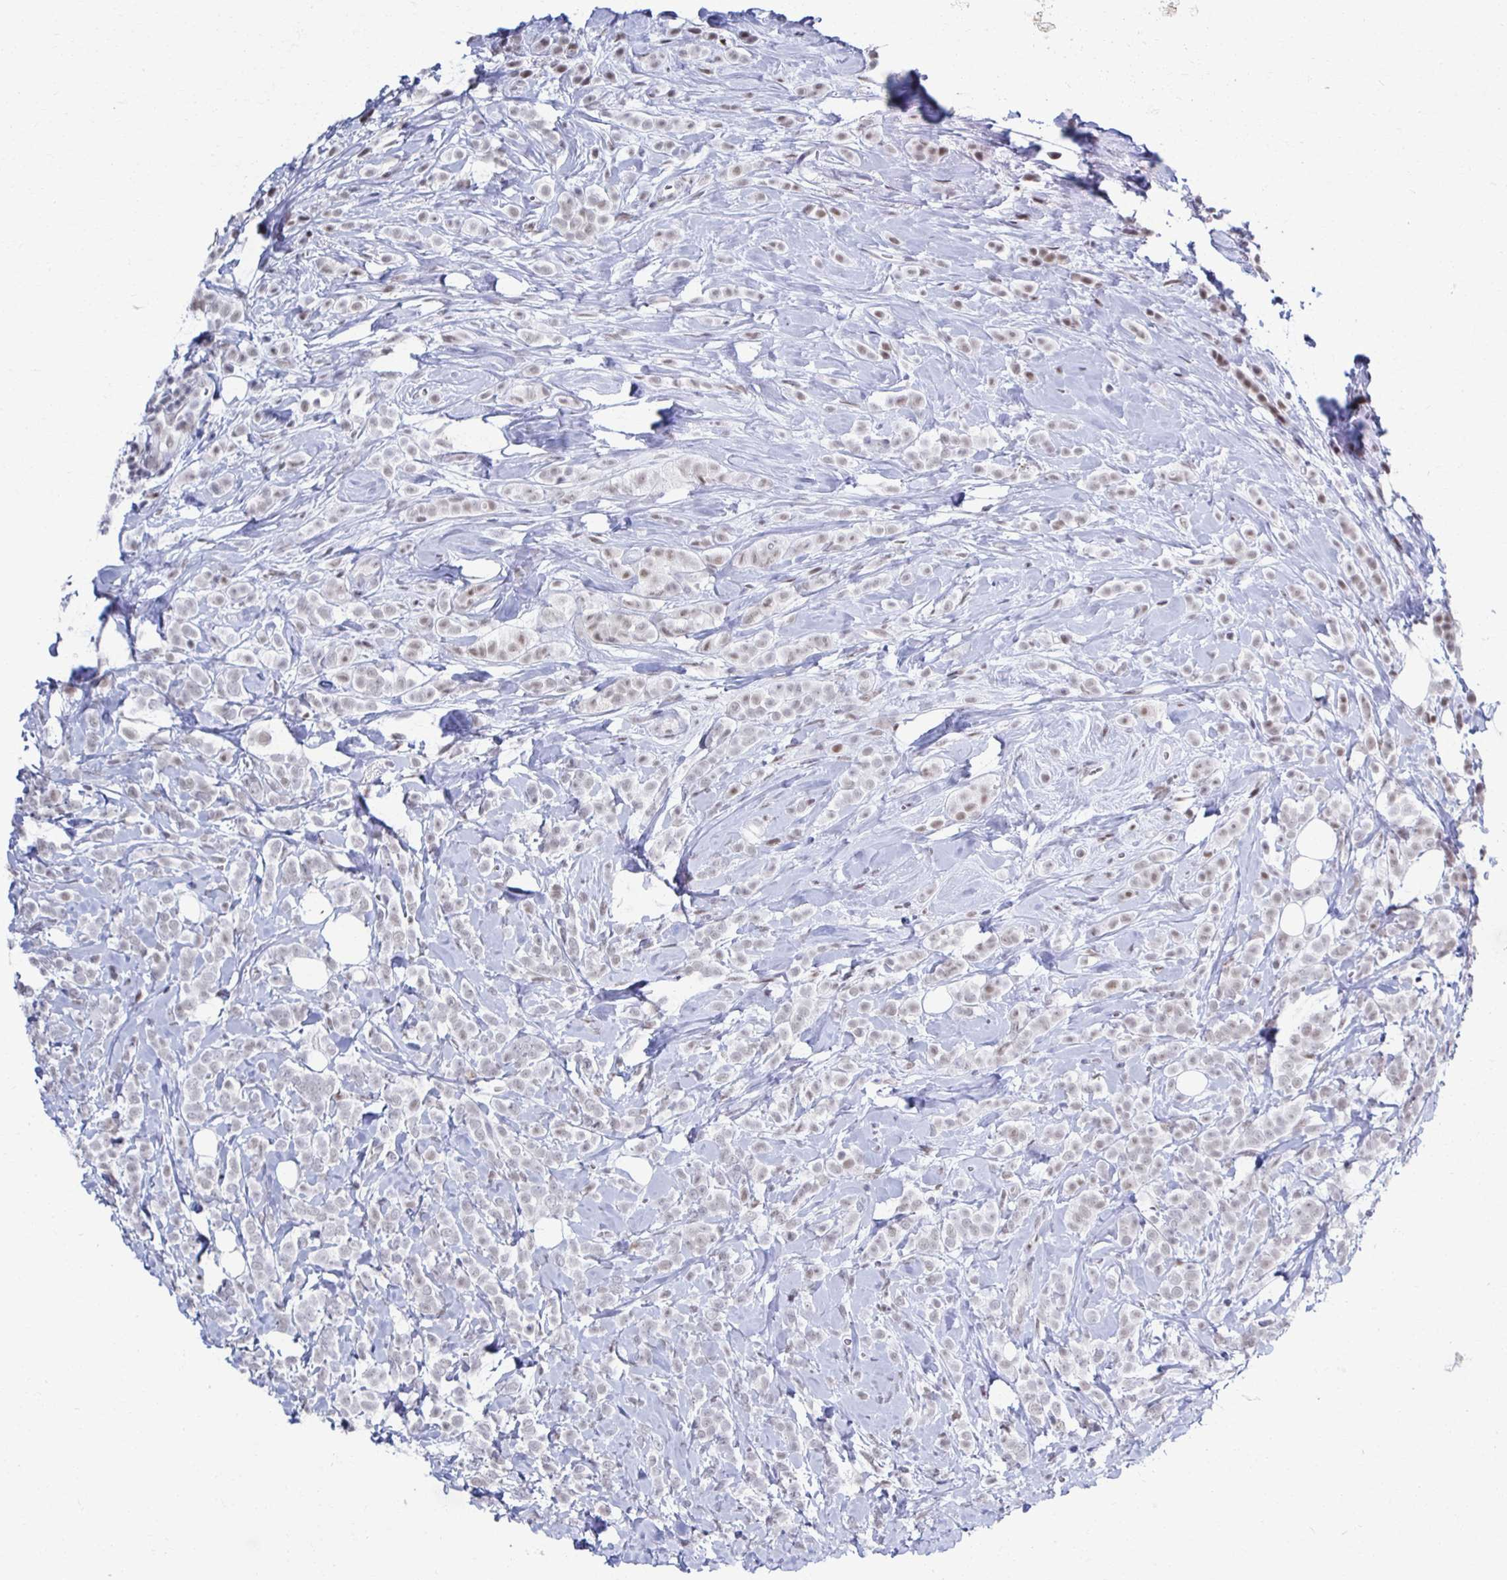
{"staining": {"intensity": "weak", "quantity": "<25%", "location": "nuclear"}, "tissue": "breast cancer", "cell_type": "Tumor cells", "image_type": "cancer", "snomed": [{"axis": "morphology", "description": "Lobular carcinoma"}, {"axis": "topography", "description": "Breast"}], "caption": "This is an immunohistochemistry photomicrograph of breast cancer (lobular carcinoma). There is no staining in tumor cells.", "gene": "IRF7", "patient": {"sex": "female", "age": 49}}